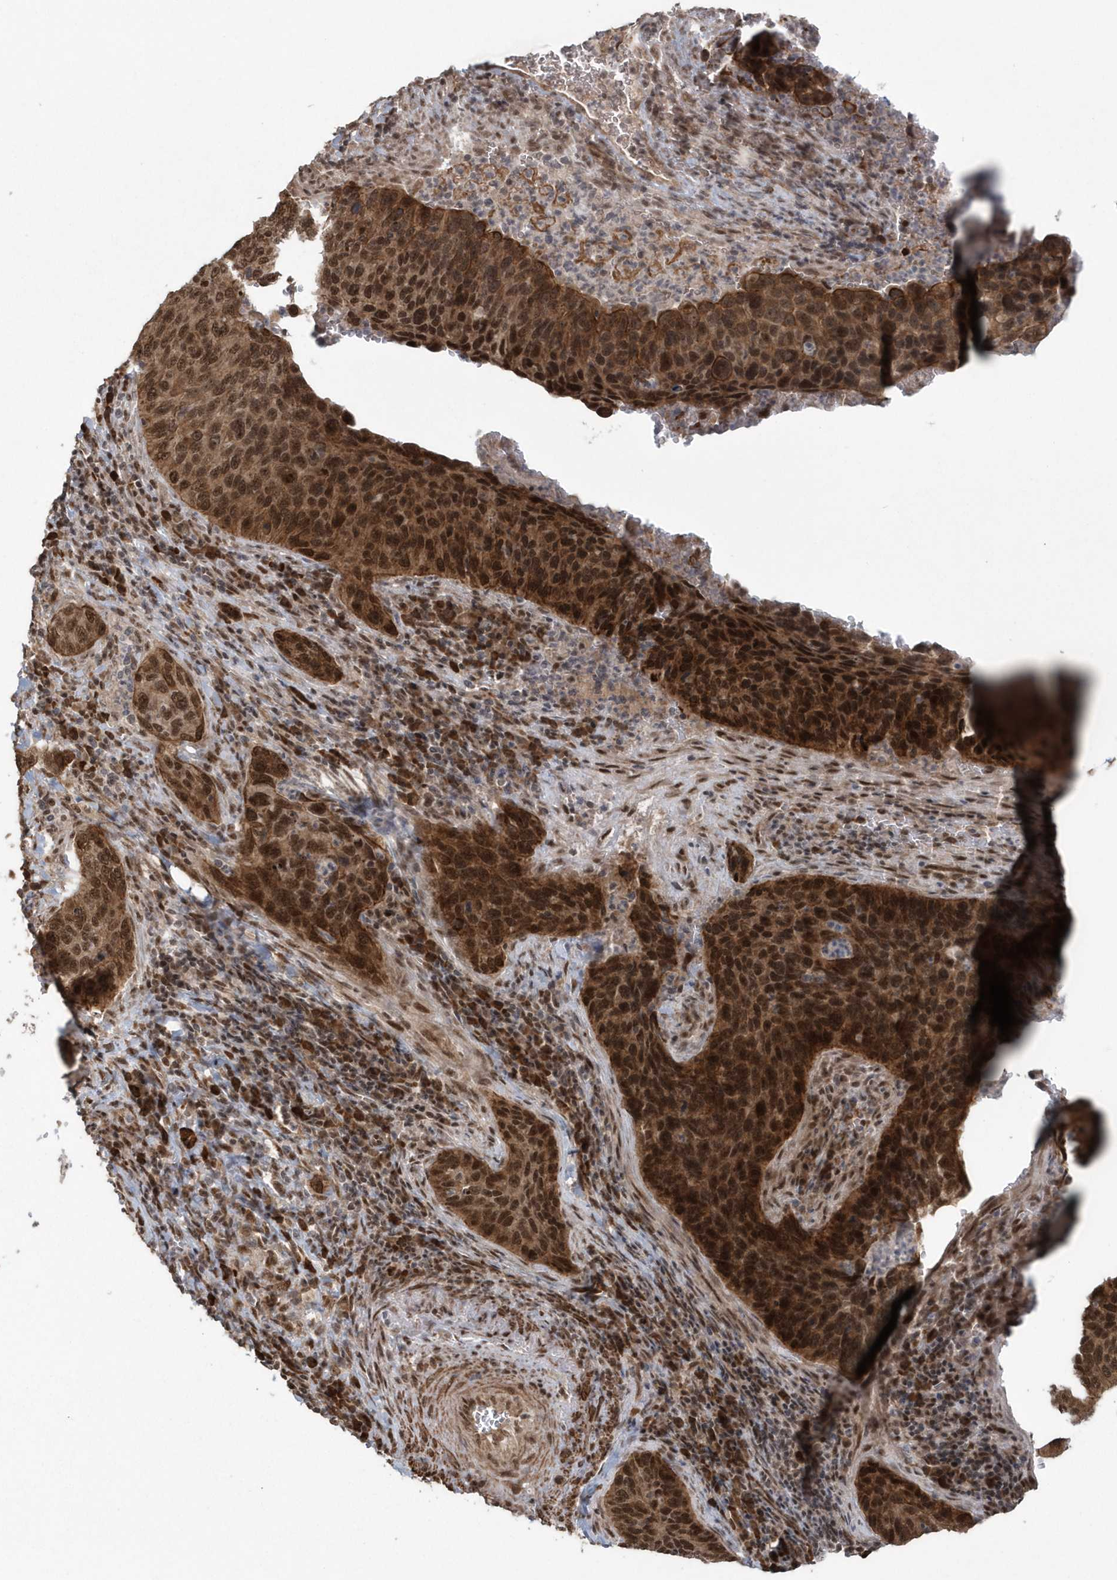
{"staining": {"intensity": "strong", "quantity": ">75%", "location": "cytoplasmic/membranous,nuclear"}, "tissue": "cervical cancer", "cell_type": "Tumor cells", "image_type": "cancer", "snomed": [{"axis": "morphology", "description": "Squamous cell carcinoma, NOS"}, {"axis": "topography", "description": "Cervix"}], "caption": "High-power microscopy captured an IHC image of cervical cancer, revealing strong cytoplasmic/membranous and nuclear positivity in about >75% of tumor cells. (brown staining indicates protein expression, while blue staining denotes nuclei).", "gene": "EPB41L4A", "patient": {"sex": "female", "age": 53}}